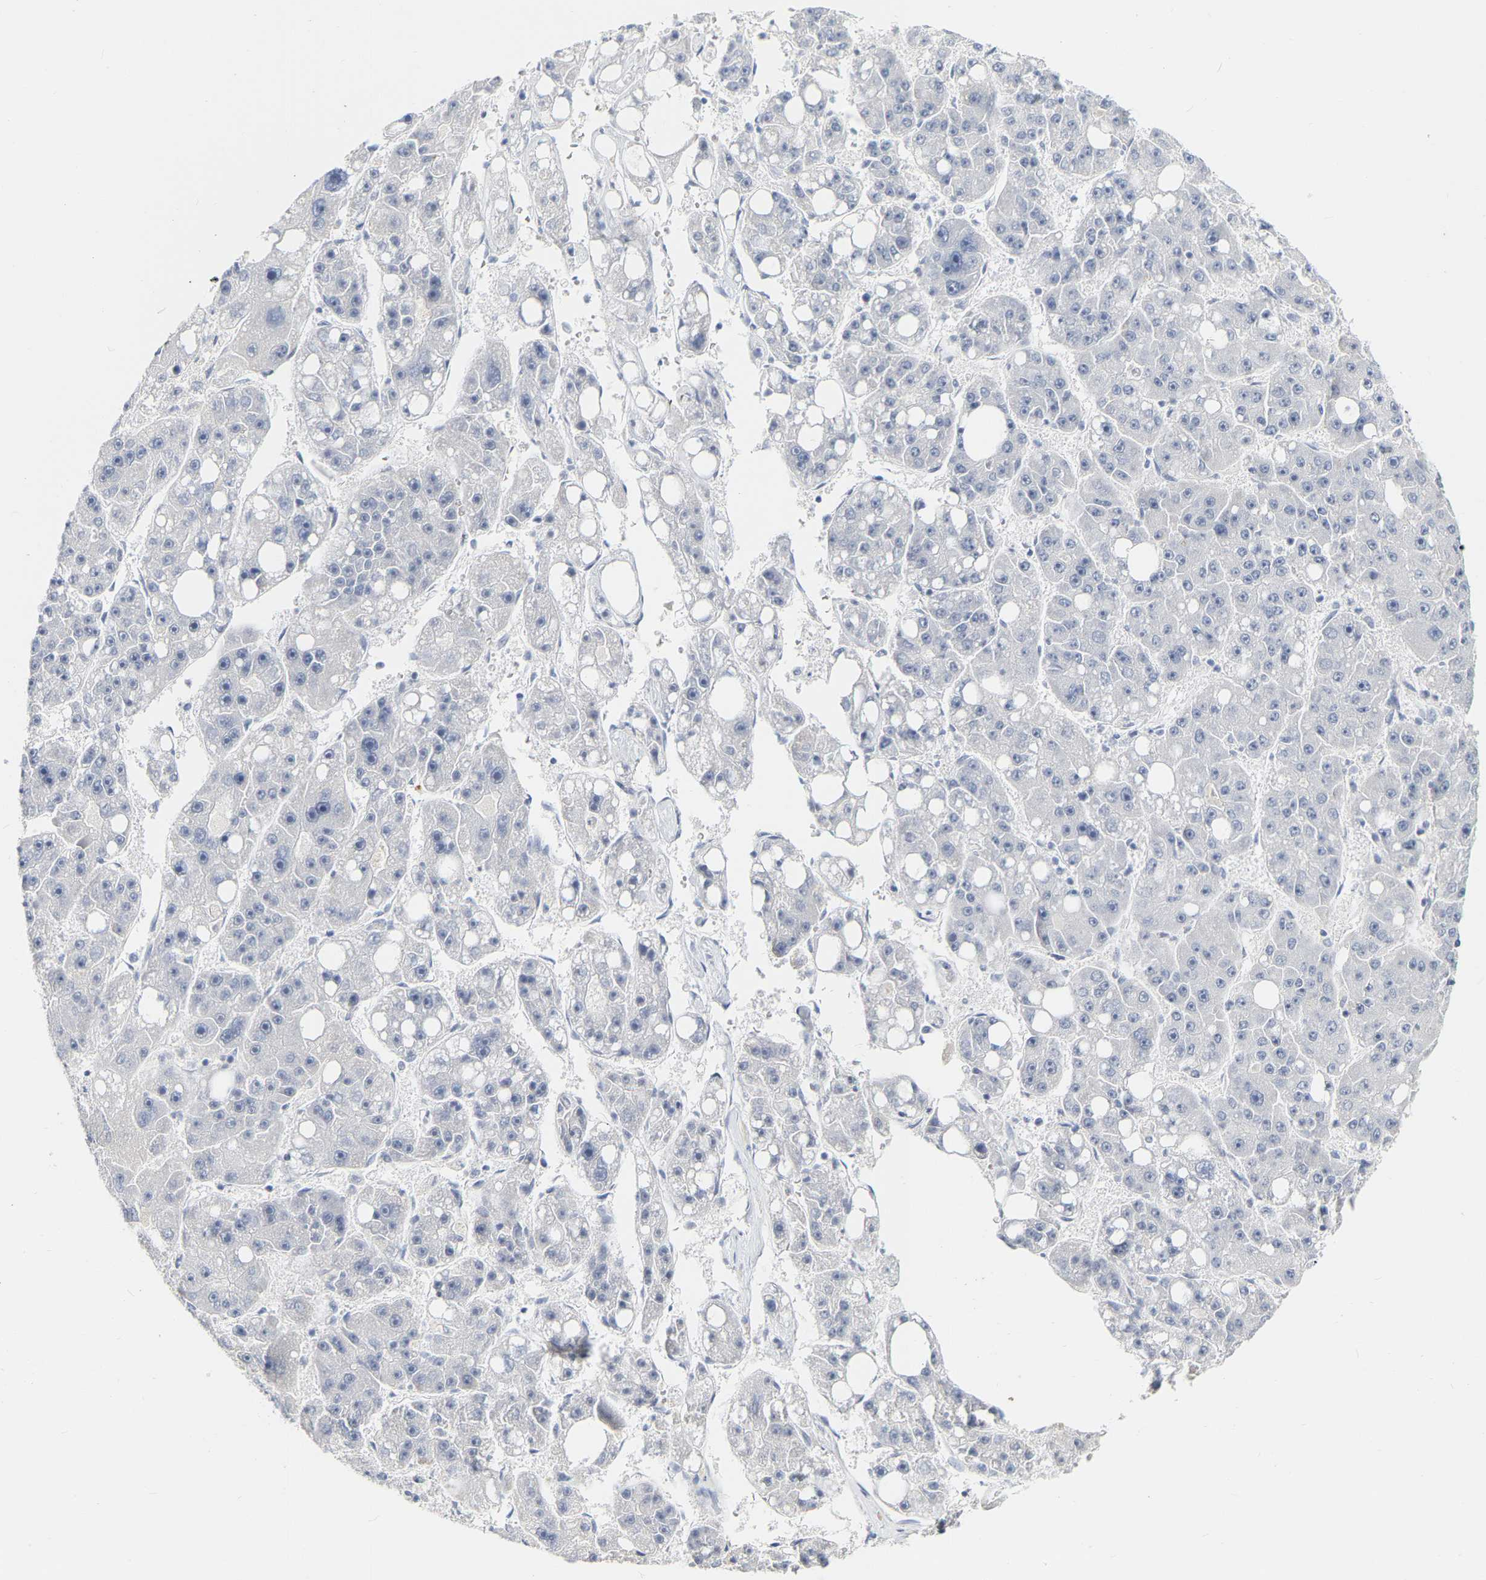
{"staining": {"intensity": "negative", "quantity": "none", "location": "none"}, "tissue": "liver cancer", "cell_type": "Tumor cells", "image_type": "cancer", "snomed": [{"axis": "morphology", "description": "Carcinoma, Hepatocellular, NOS"}, {"axis": "topography", "description": "Liver"}], "caption": "This micrograph is of liver hepatocellular carcinoma stained with immunohistochemistry (IHC) to label a protein in brown with the nuclei are counter-stained blue. There is no staining in tumor cells.", "gene": "KRT76", "patient": {"sex": "female", "age": 61}}